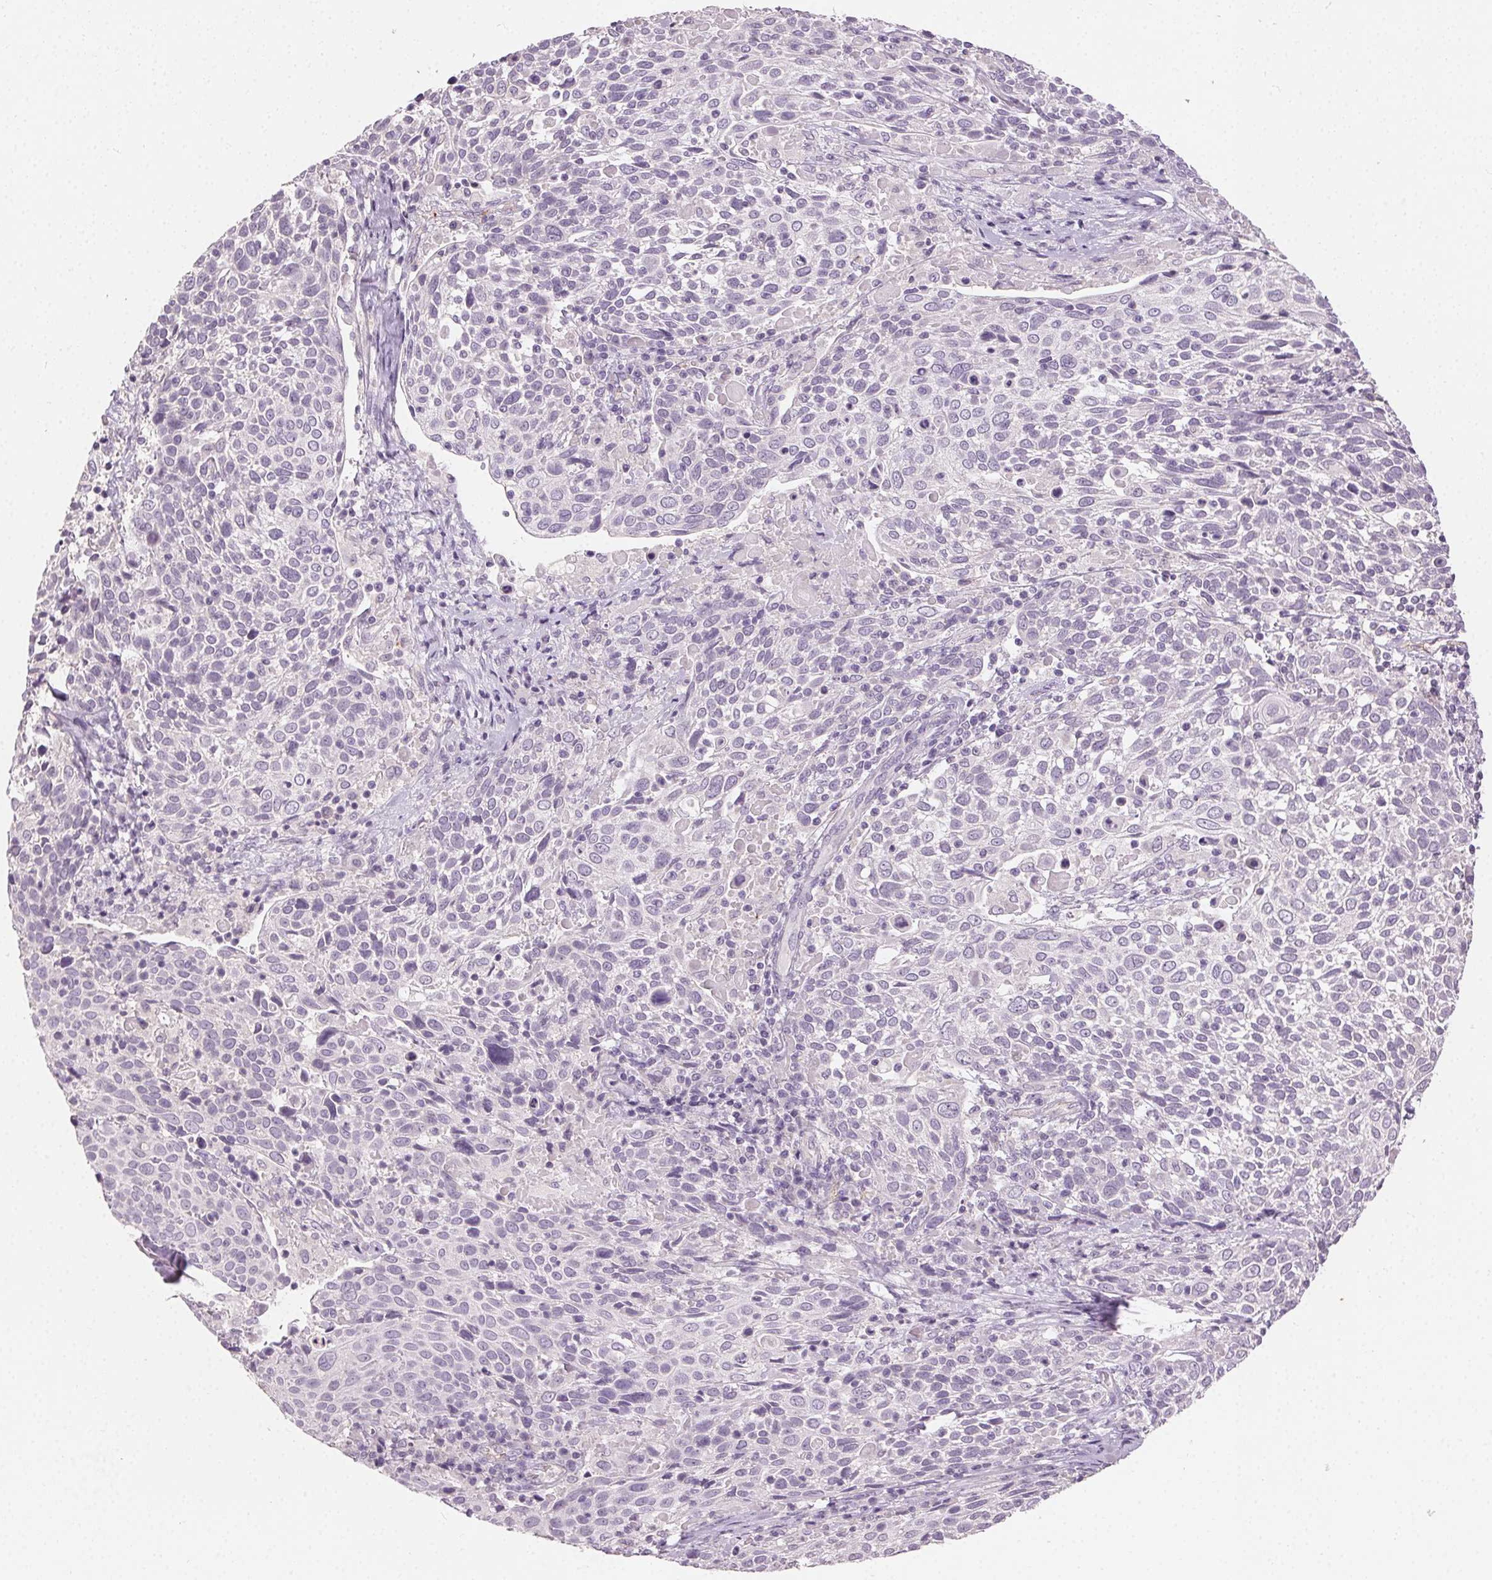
{"staining": {"intensity": "negative", "quantity": "none", "location": "none"}, "tissue": "cervical cancer", "cell_type": "Tumor cells", "image_type": "cancer", "snomed": [{"axis": "morphology", "description": "Squamous cell carcinoma, NOS"}, {"axis": "topography", "description": "Cervix"}], "caption": "Cervical squamous cell carcinoma stained for a protein using immunohistochemistry (IHC) exhibits no positivity tumor cells.", "gene": "CLTRN", "patient": {"sex": "female", "age": 61}}